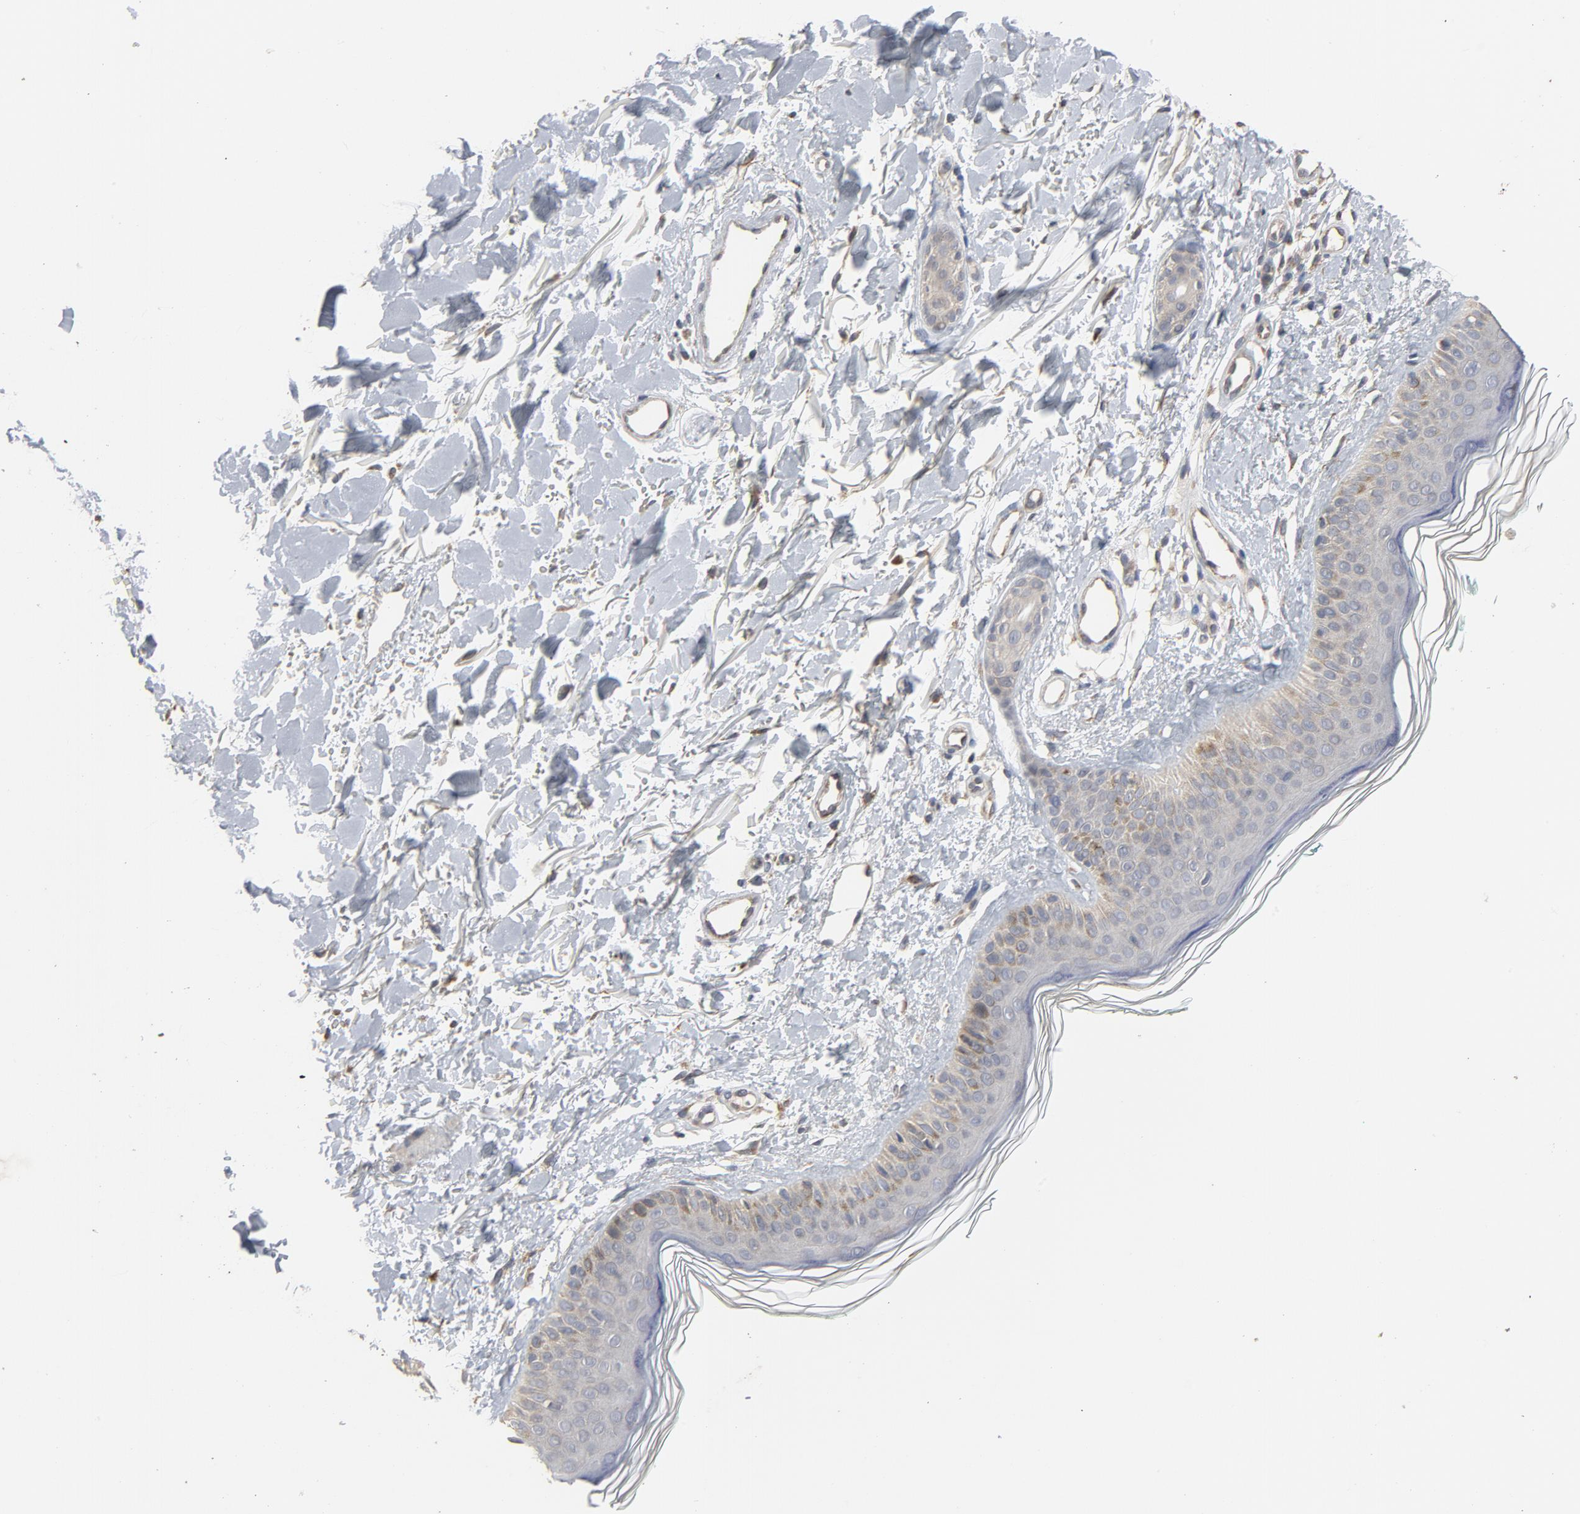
{"staining": {"intensity": "moderate", "quantity": ">75%", "location": "cytoplasmic/membranous"}, "tissue": "skin", "cell_type": "Fibroblasts", "image_type": "normal", "snomed": [{"axis": "morphology", "description": "Normal tissue, NOS"}, {"axis": "topography", "description": "Skin"}], "caption": "A medium amount of moderate cytoplasmic/membranous staining is present in approximately >75% of fibroblasts in unremarkable skin. Nuclei are stained in blue.", "gene": "C14orf119", "patient": {"sex": "male", "age": 71}}